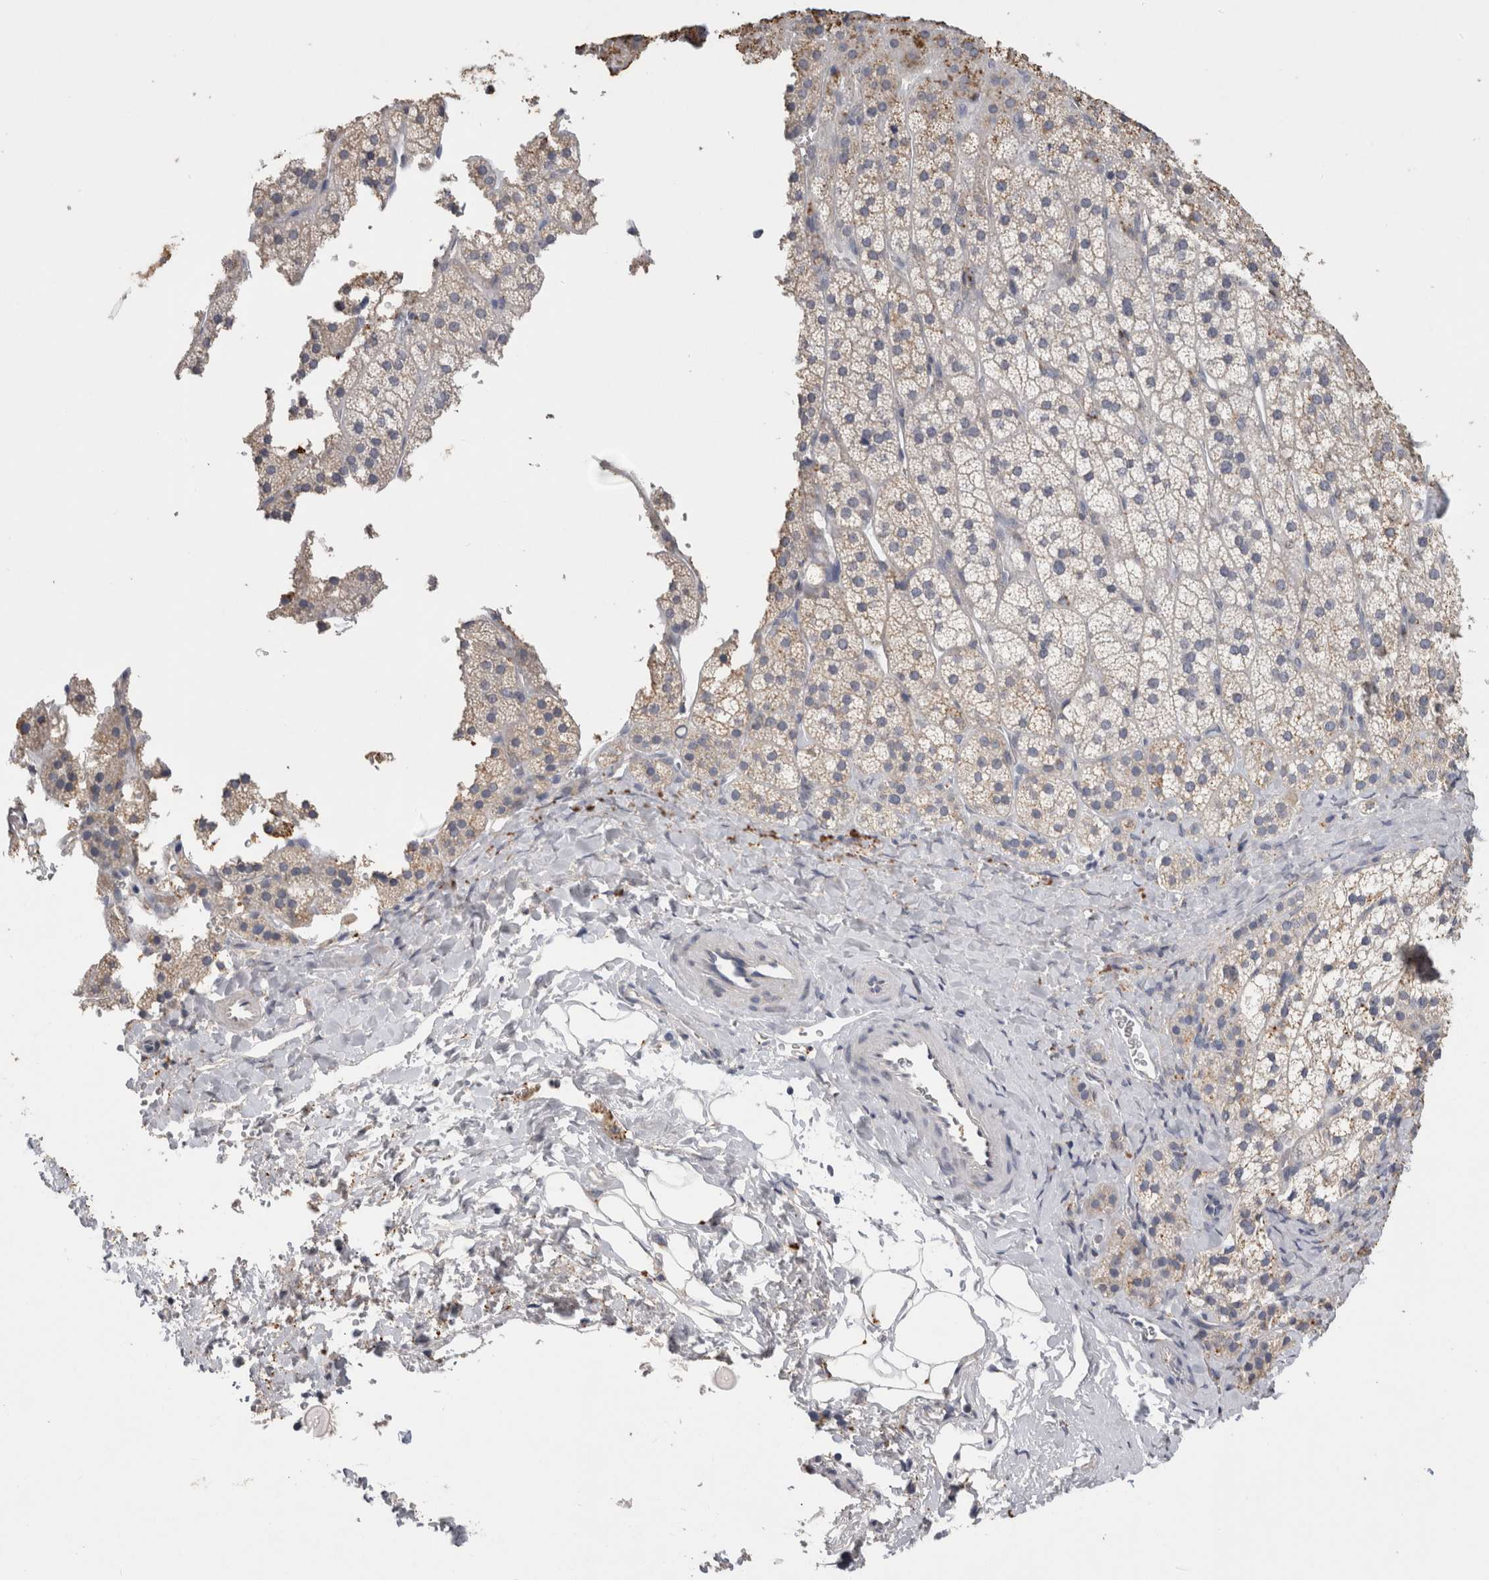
{"staining": {"intensity": "moderate", "quantity": "<25%", "location": "cytoplasmic/membranous"}, "tissue": "adrenal gland", "cell_type": "Glandular cells", "image_type": "normal", "snomed": [{"axis": "morphology", "description": "Normal tissue, NOS"}, {"axis": "topography", "description": "Adrenal gland"}], "caption": "Human adrenal gland stained with a brown dye demonstrates moderate cytoplasmic/membranous positive positivity in approximately <25% of glandular cells.", "gene": "CNTFR", "patient": {"sex": "female", "age": 44}}